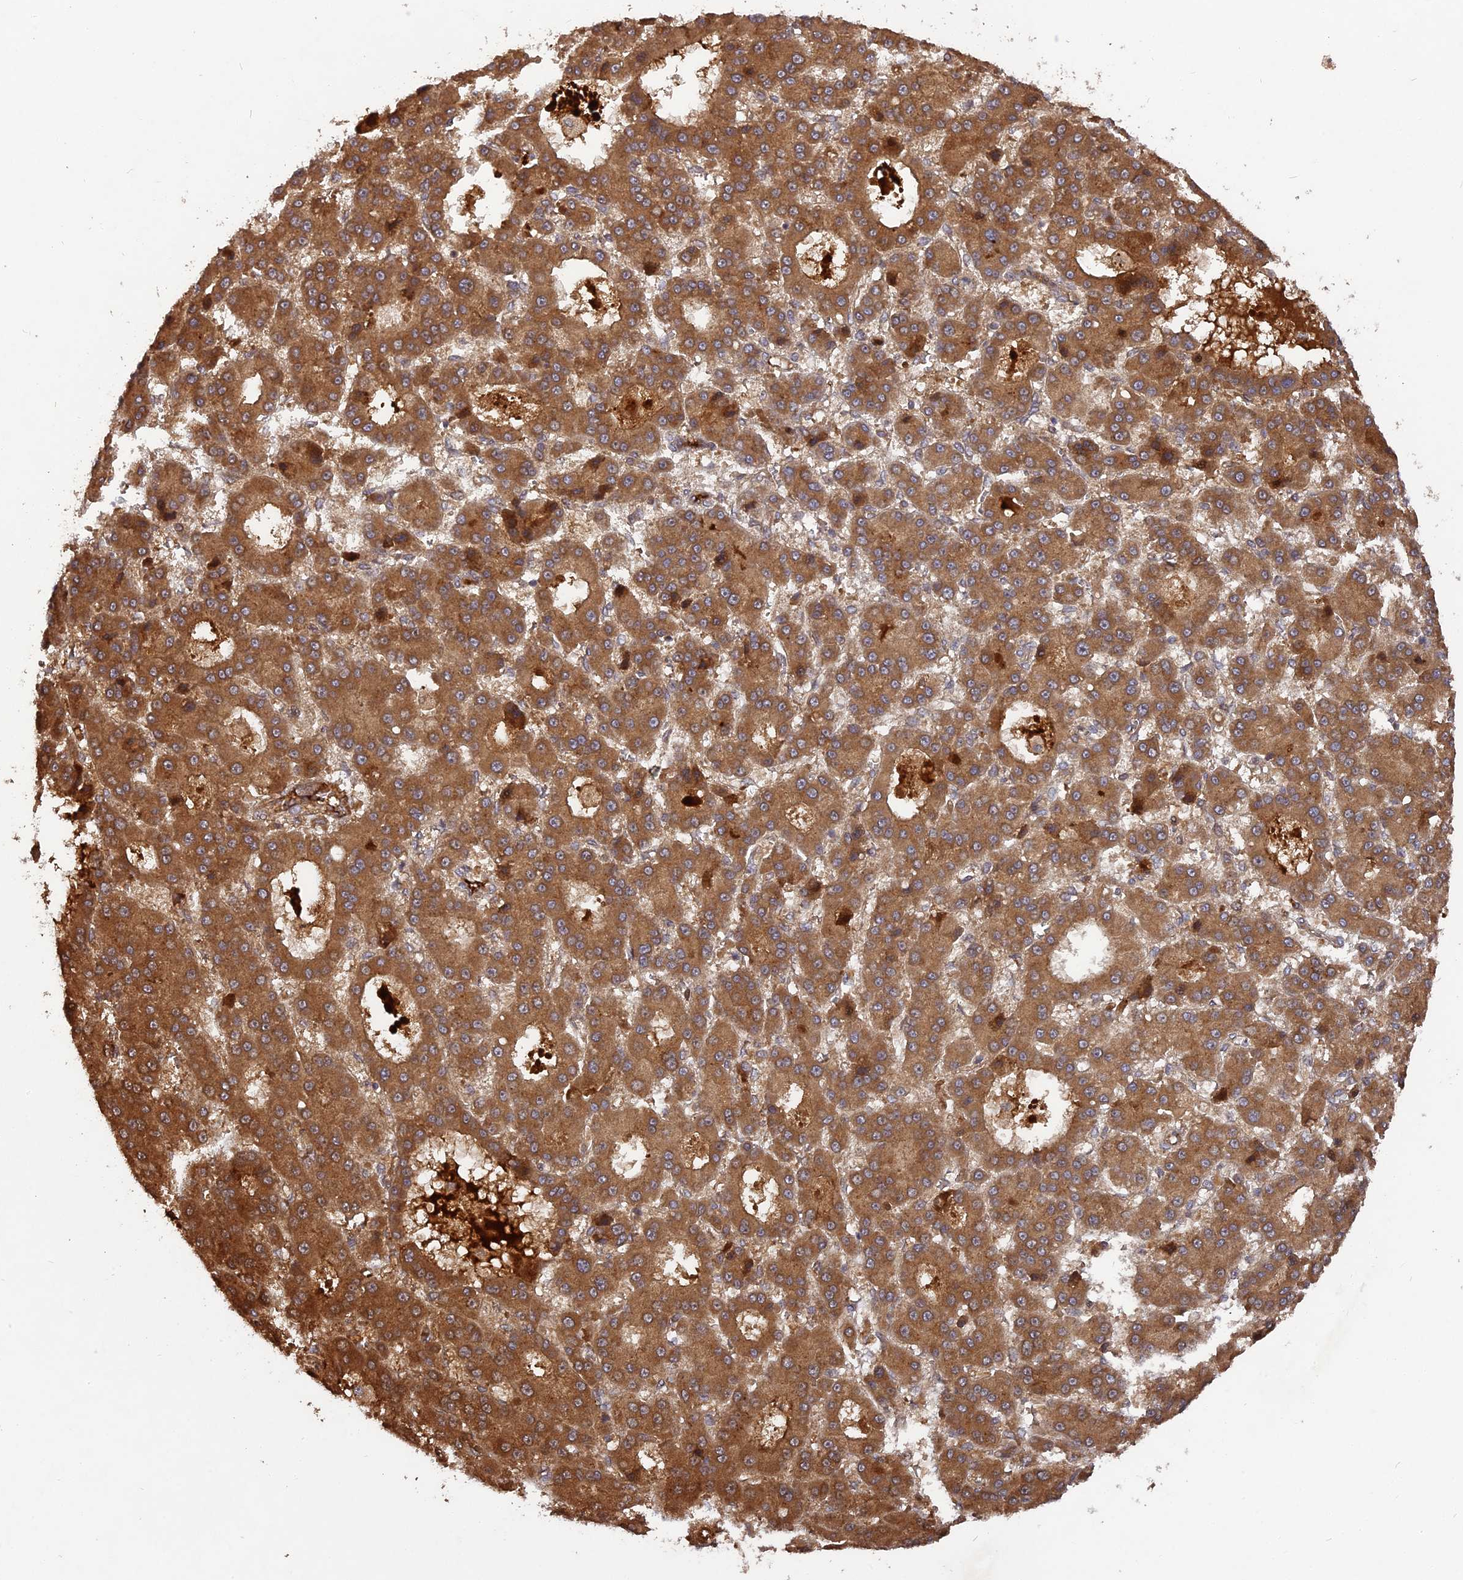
{"staining": {"intensity": "moderate", "quantity": ">75%", "location": "cytoplasmic/membranous"}, "tissue": "liver cancer", "cell_type": "Tumor cells", "image_type": "cancer", "snomed": [{"axis": "morphology", "description": "Carcinoma, Hepatocellular, NOS"}, {"axis": "topography", "description": "Liver"}], "caption": "Human liver cancer (hepatocellular carcinoma) stained with a protein marker demonstrates moderate staining in tumor cells.", "gene": "TMUB2", "patient": {"sex": "male", "age": 70}}